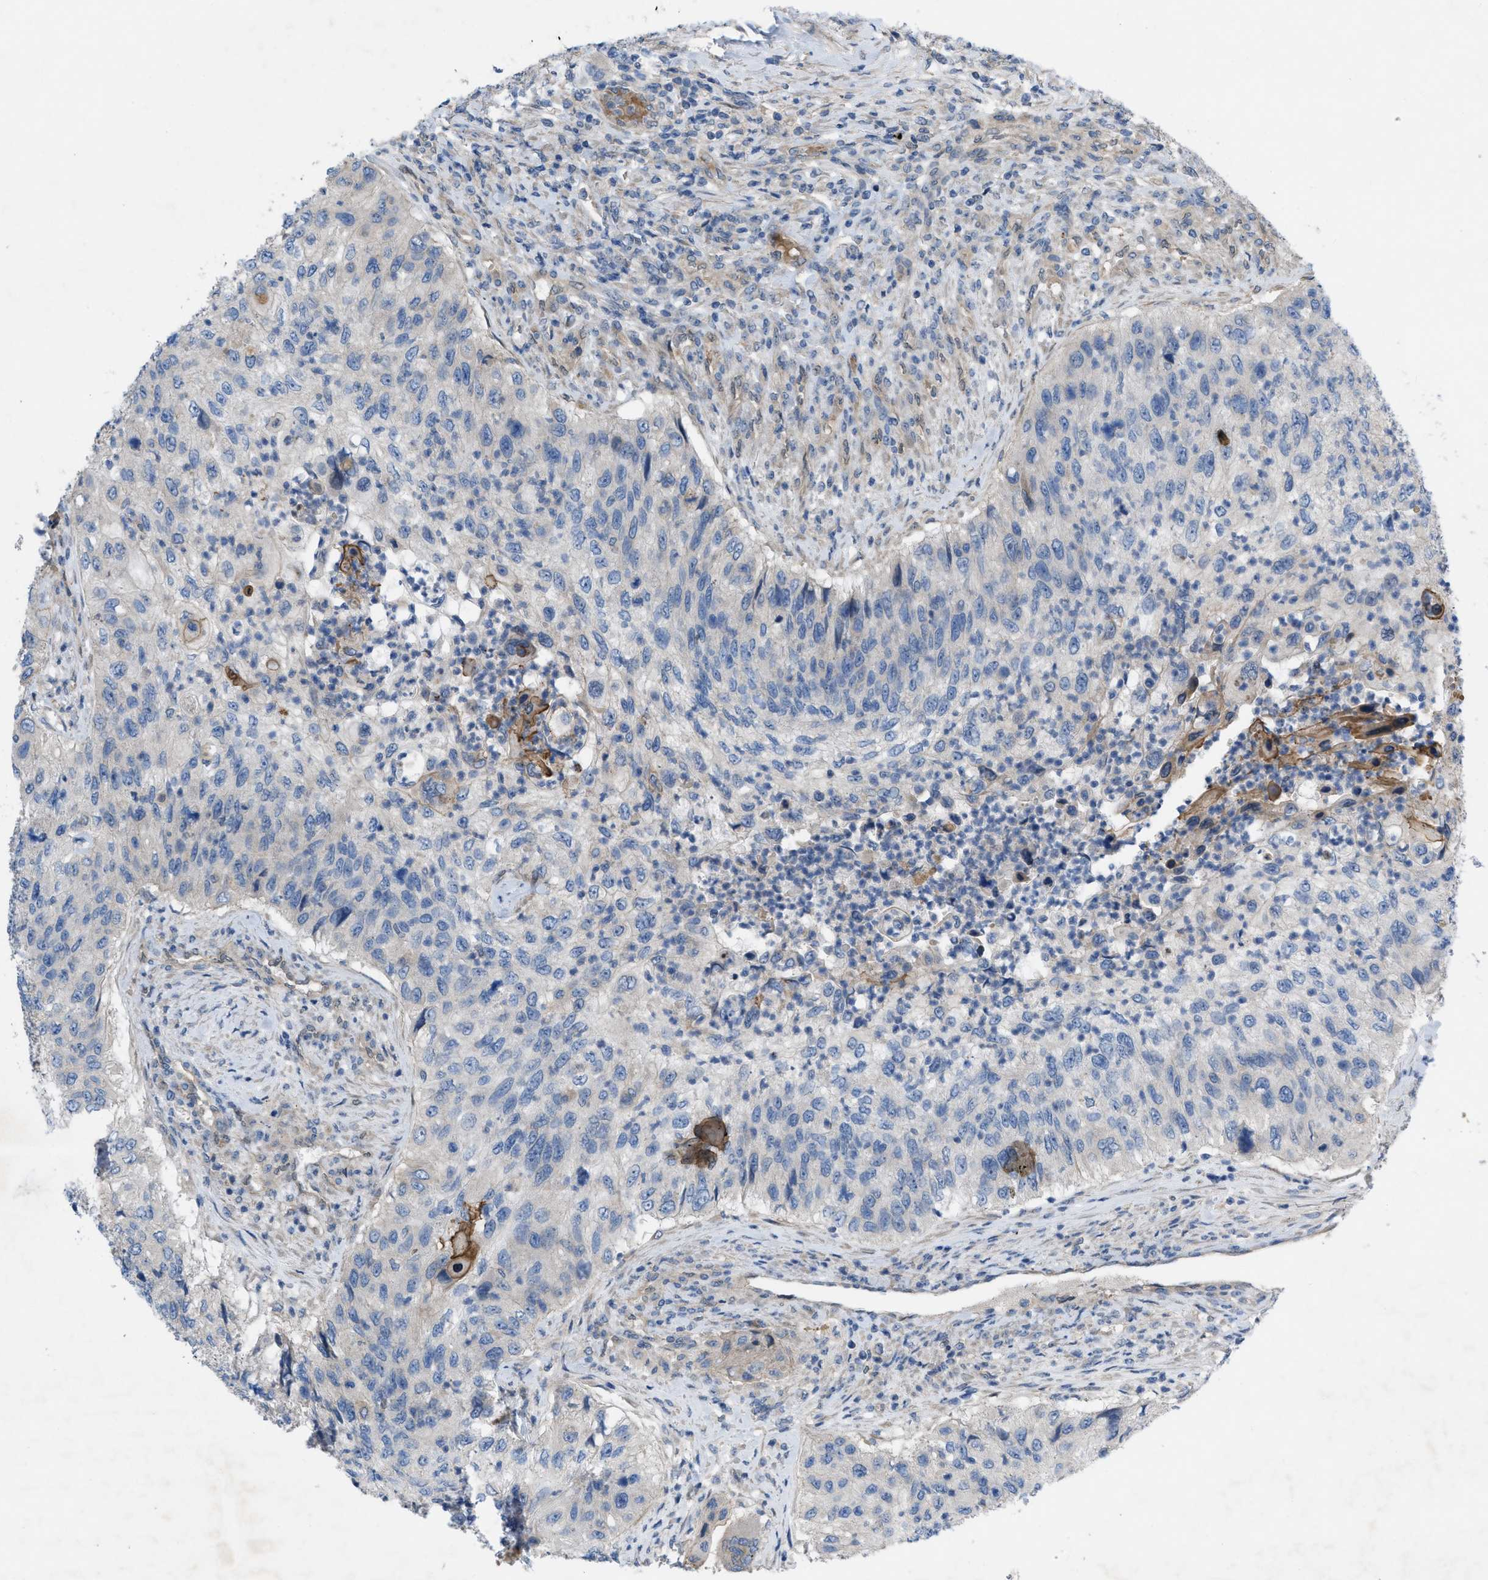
{"staining": {"intensity": "negative", "quantity": "none", "location": "none"}, "tissue": "urothelial cancer", "cell_type": "Tumor cells", "image_type": "cancer", "snomed": [{"axis": "morphology", "description": "Urothelial carcinoma, High grade"}, {"axis": "topography", "description": "Urinary bladder"}], "caption": "Immunohistochemistry (IHC) of urothelial cancer shows no staining in tumor cells. (DAB (3,3'-diaminobenzidine) IHC with hematoxylin counter stain).", "gene": "NDEL1", "patient": {"sex": "female", "age": 60}}